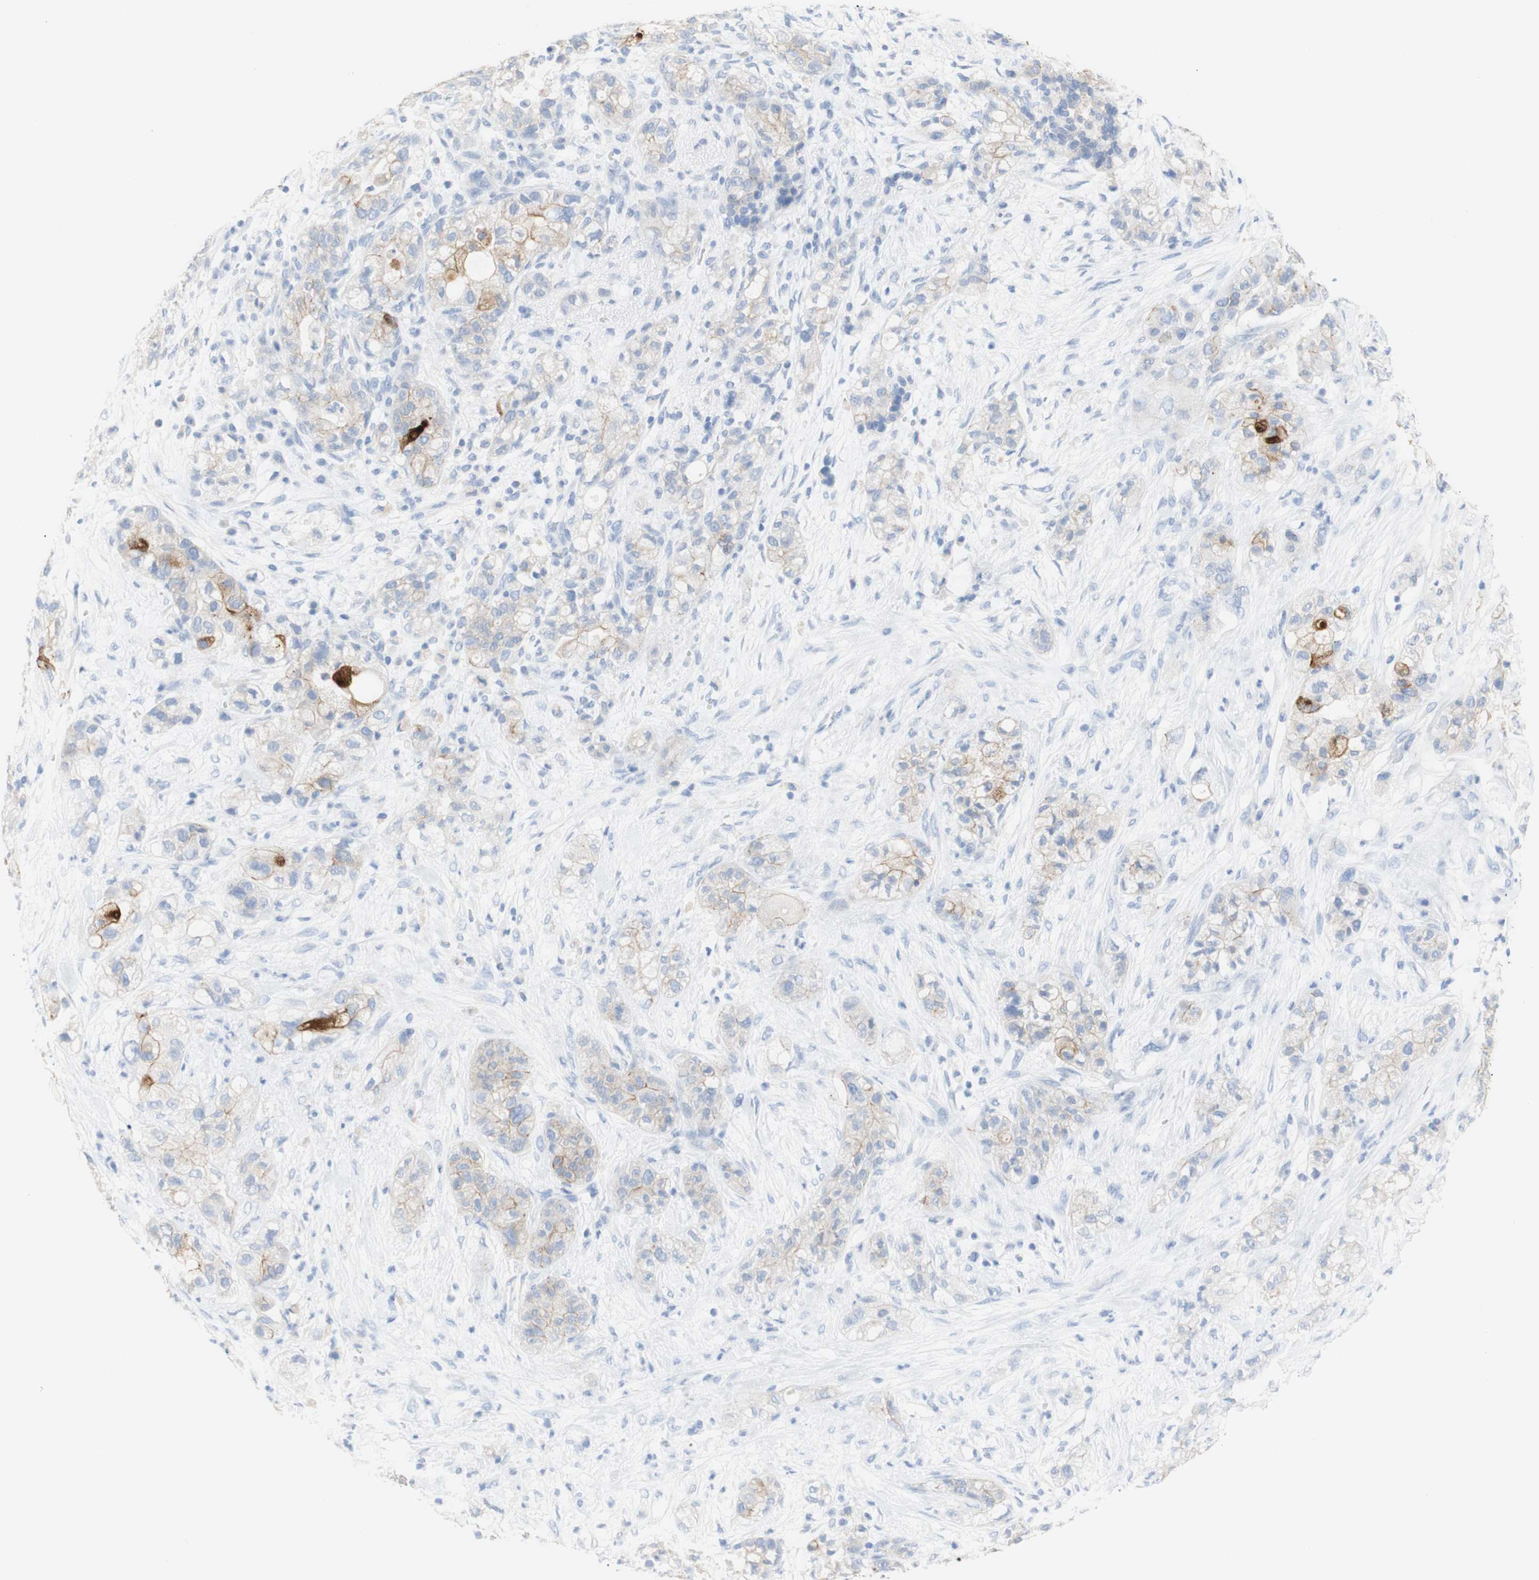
{"staining": {"intensity": "strong", "quantity": "<25%", "location": "cytoplasmic/membranous"}, "tissue": "pancreatic cancer", "cell_type": "Tumor cells", "image_type": "cancer", "snomed": [{"axis": "morphology", "description": "Adenocarcinoma, NOS"}, {"axis": "topography", "description": "Pancreas"}], "caption": "Immunohistochemistry photomicrograph of human pancreatic cancer stained for a protein (brown), which reveals medium levels of strong cytoplasmic/membranous staining in about <25% of tumor cells.", "gene": "DSC2", "patient": {"sex": "female", "age": 78}}